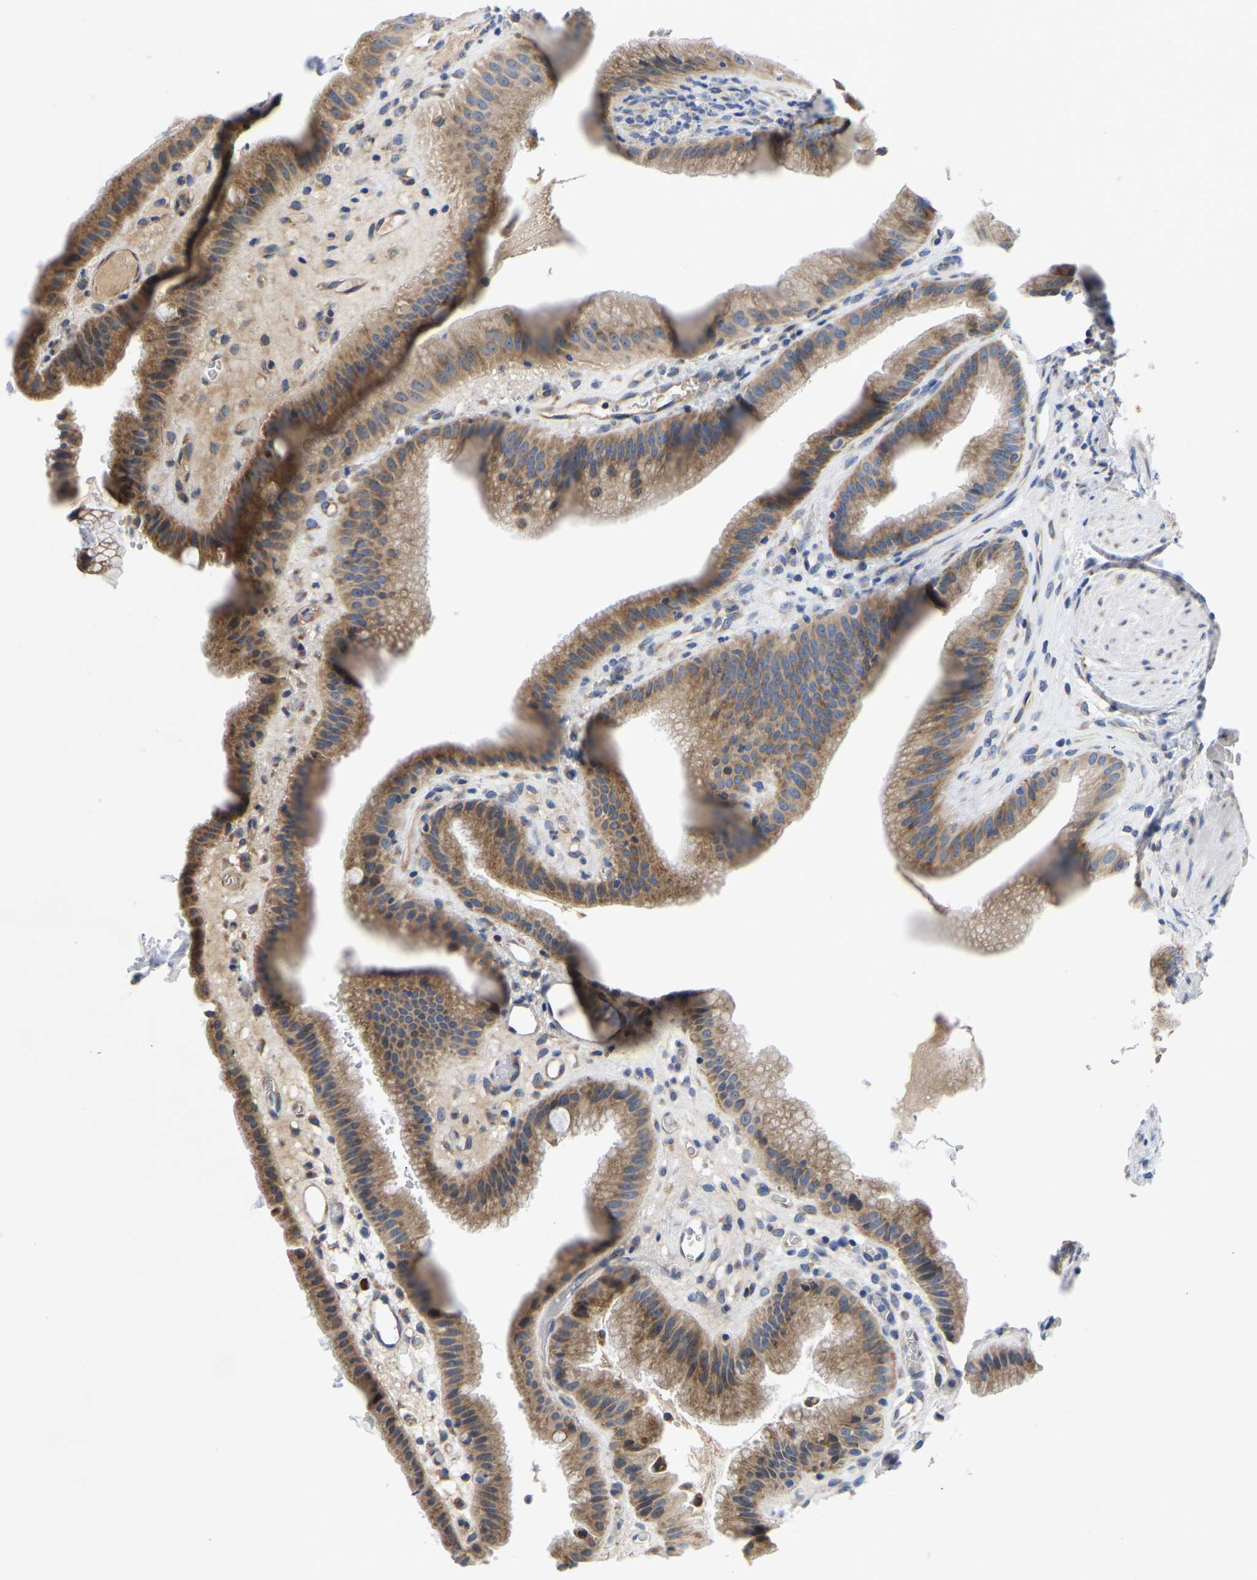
{"staining": {"intensity": "moderate", "quantity": ">75%", "location": "cytoplasmic/membranous"}, "tissue": "gallbladder", "cell_type": "Glandular cells", "image_type": "normal", "snomed": [{"axis": "morphology", "description": "Normal tissue, NOS"}, {"axis": "topography", "description": "Gallbladder"}], "caption": "High-magnification brightfield microscopy of unremarkable gallbladder stained with DAB (brown) and counterstained with hematoxylin (blue). glandular cells exhibit moderate cytoplasmic/membranous staining is appreciated in about>75% of cells.", "gene": "ABCA10", "patient": {"sex": "male", "age": 49}}